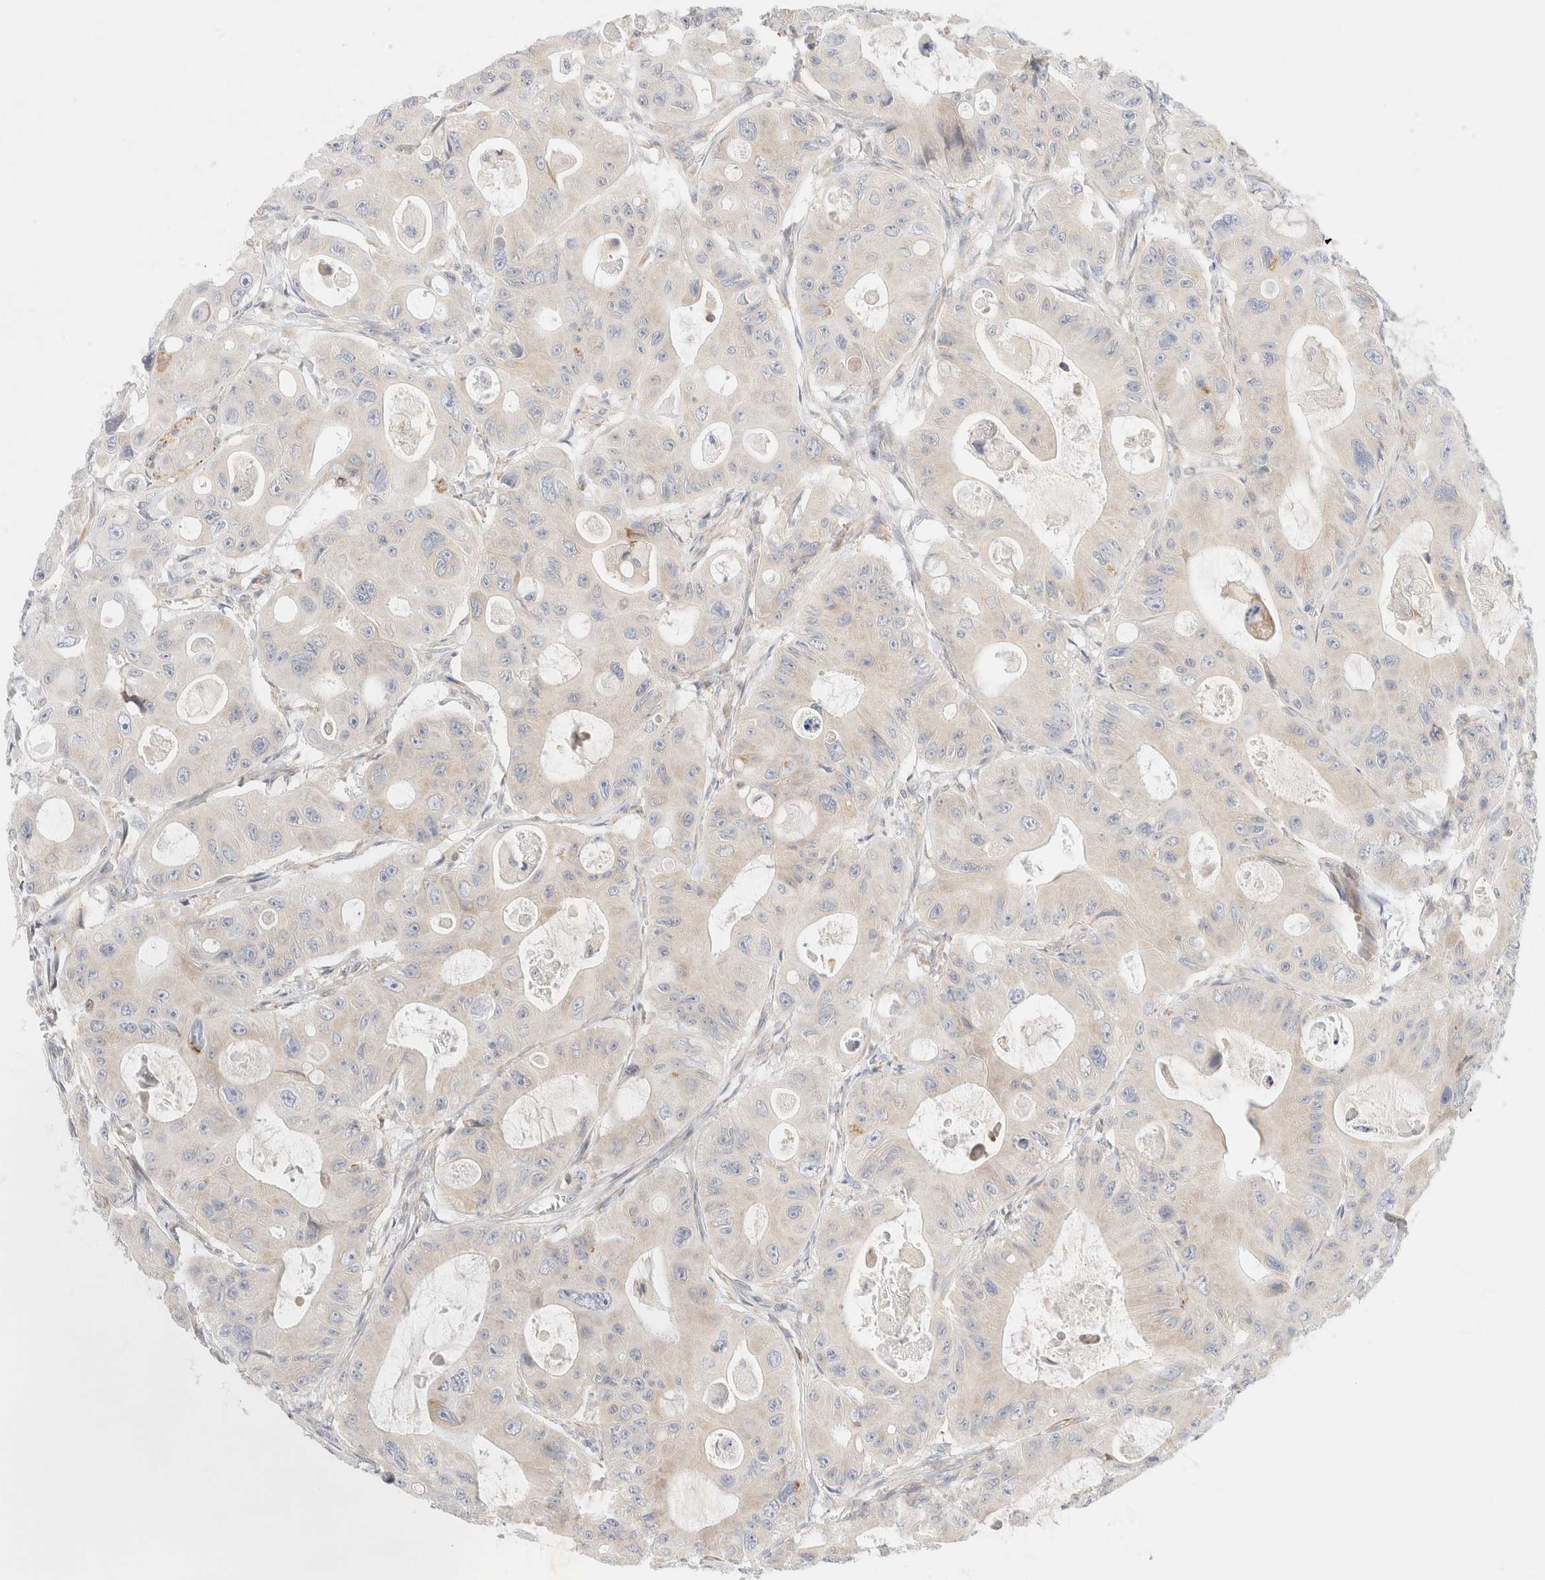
{"staining": {"intensity": "negative", "quantity": "none", "location": "none"}, "tissue": "colorectal cancer", "cell_type": "Tumor cells", "image_type": "cancer", "snomed": [{"axis": "morphology", "description": "Adenocarcinoma, NOS"}, {"axis": "topography", "description": "Colon"}], "caption": "Colorectal cancer (adenocarcinoma) stained for a protein using IHC exhibits no positivity tumor cells.", "gene": "SLC25A48", "patient": {"sex": "female", "age": 46}}